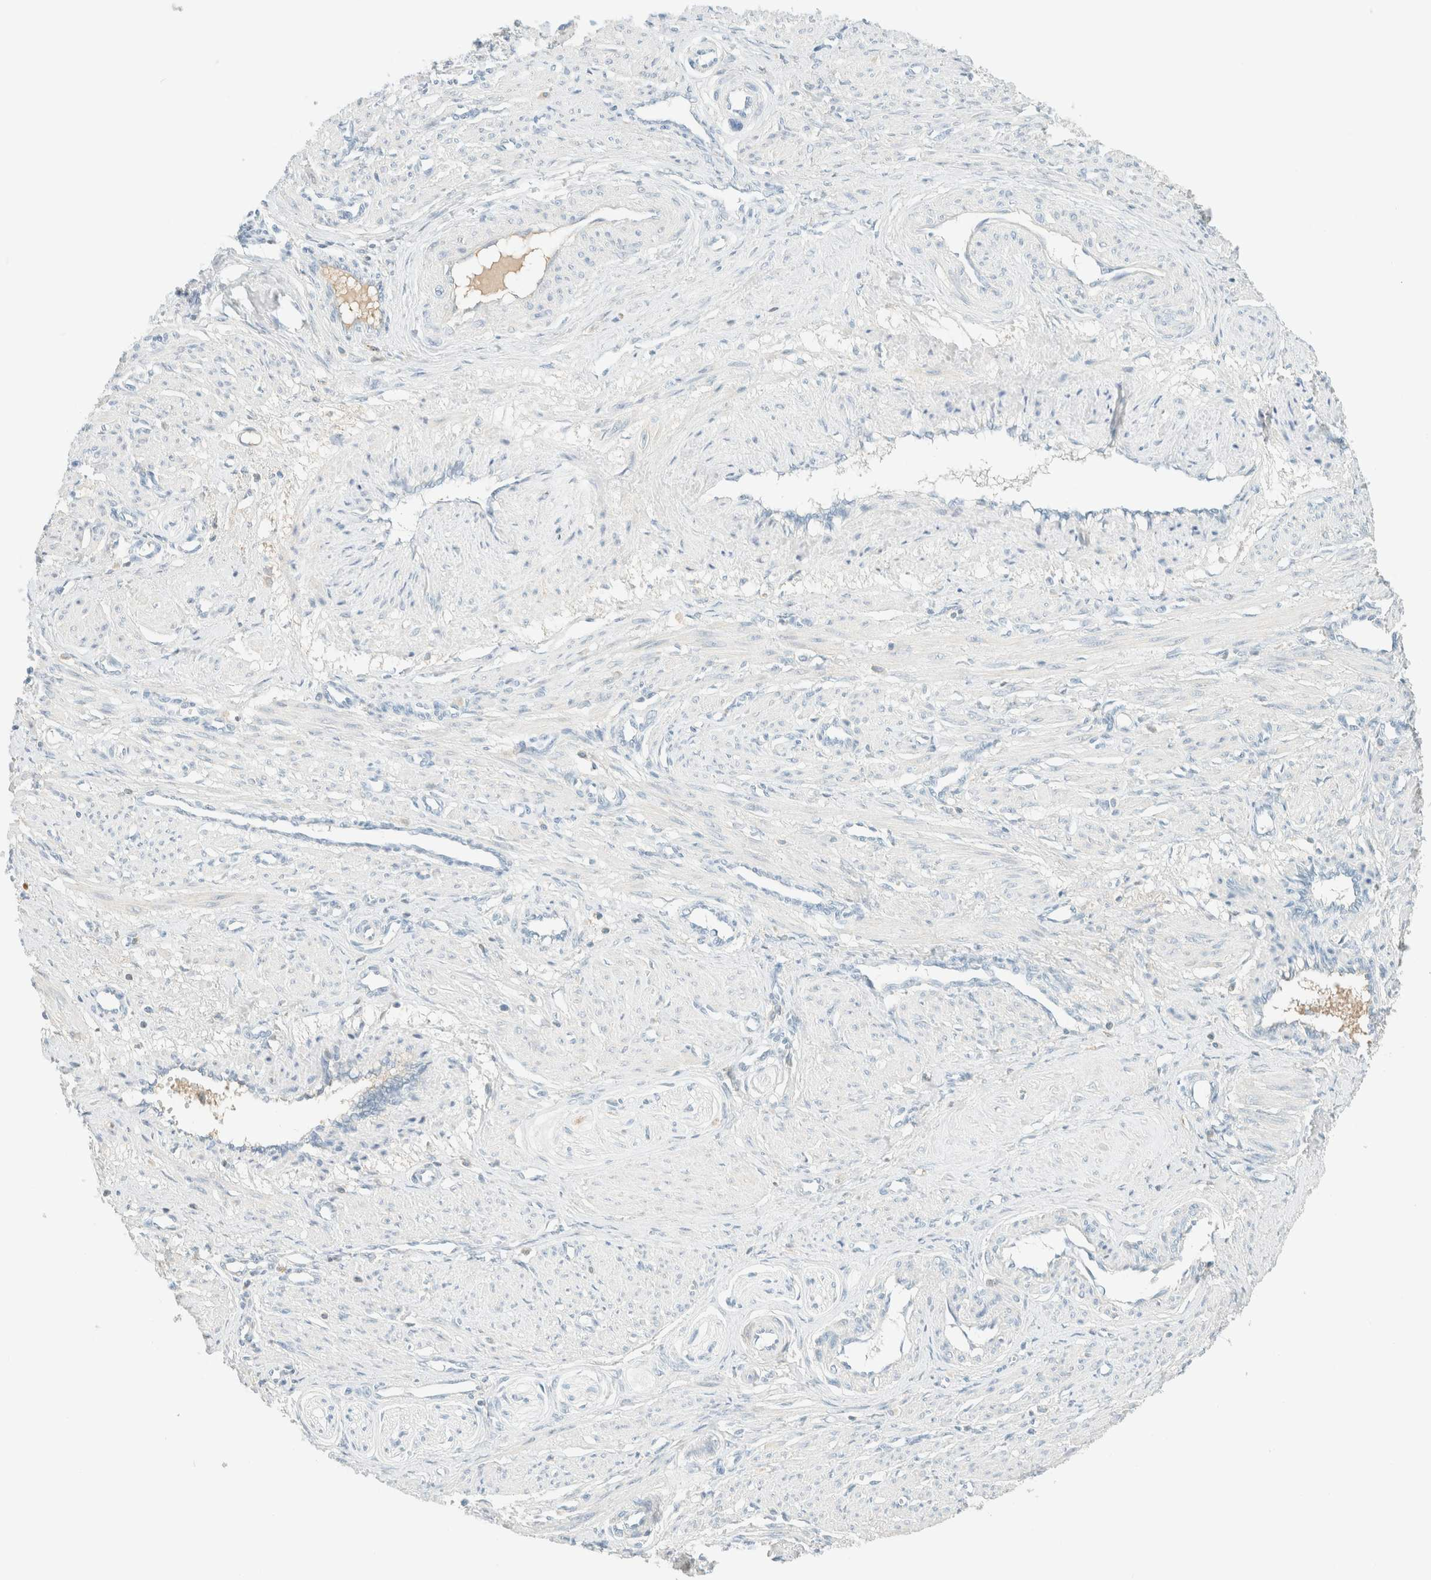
{"staining": {"intensity": "negative", "quantity": "none", "location": "none"}, "tissue": "smooth muscle", "cell_type": "Smooth muscle cells", "image_type": "normal", "snomed": [{"axis": "morphology", "description": "Normal tissue, NOS"}, {"axis": "topography", "description": "Endometrium"}], "caption": "DAB immunohistochemical staining of normal human smooth muscle exhibits no significant positivity in smooth muscle cells. Nuclei are stained in blue.", "gene": "GPA33", "patient": {"sex": "female", "age": 33}}